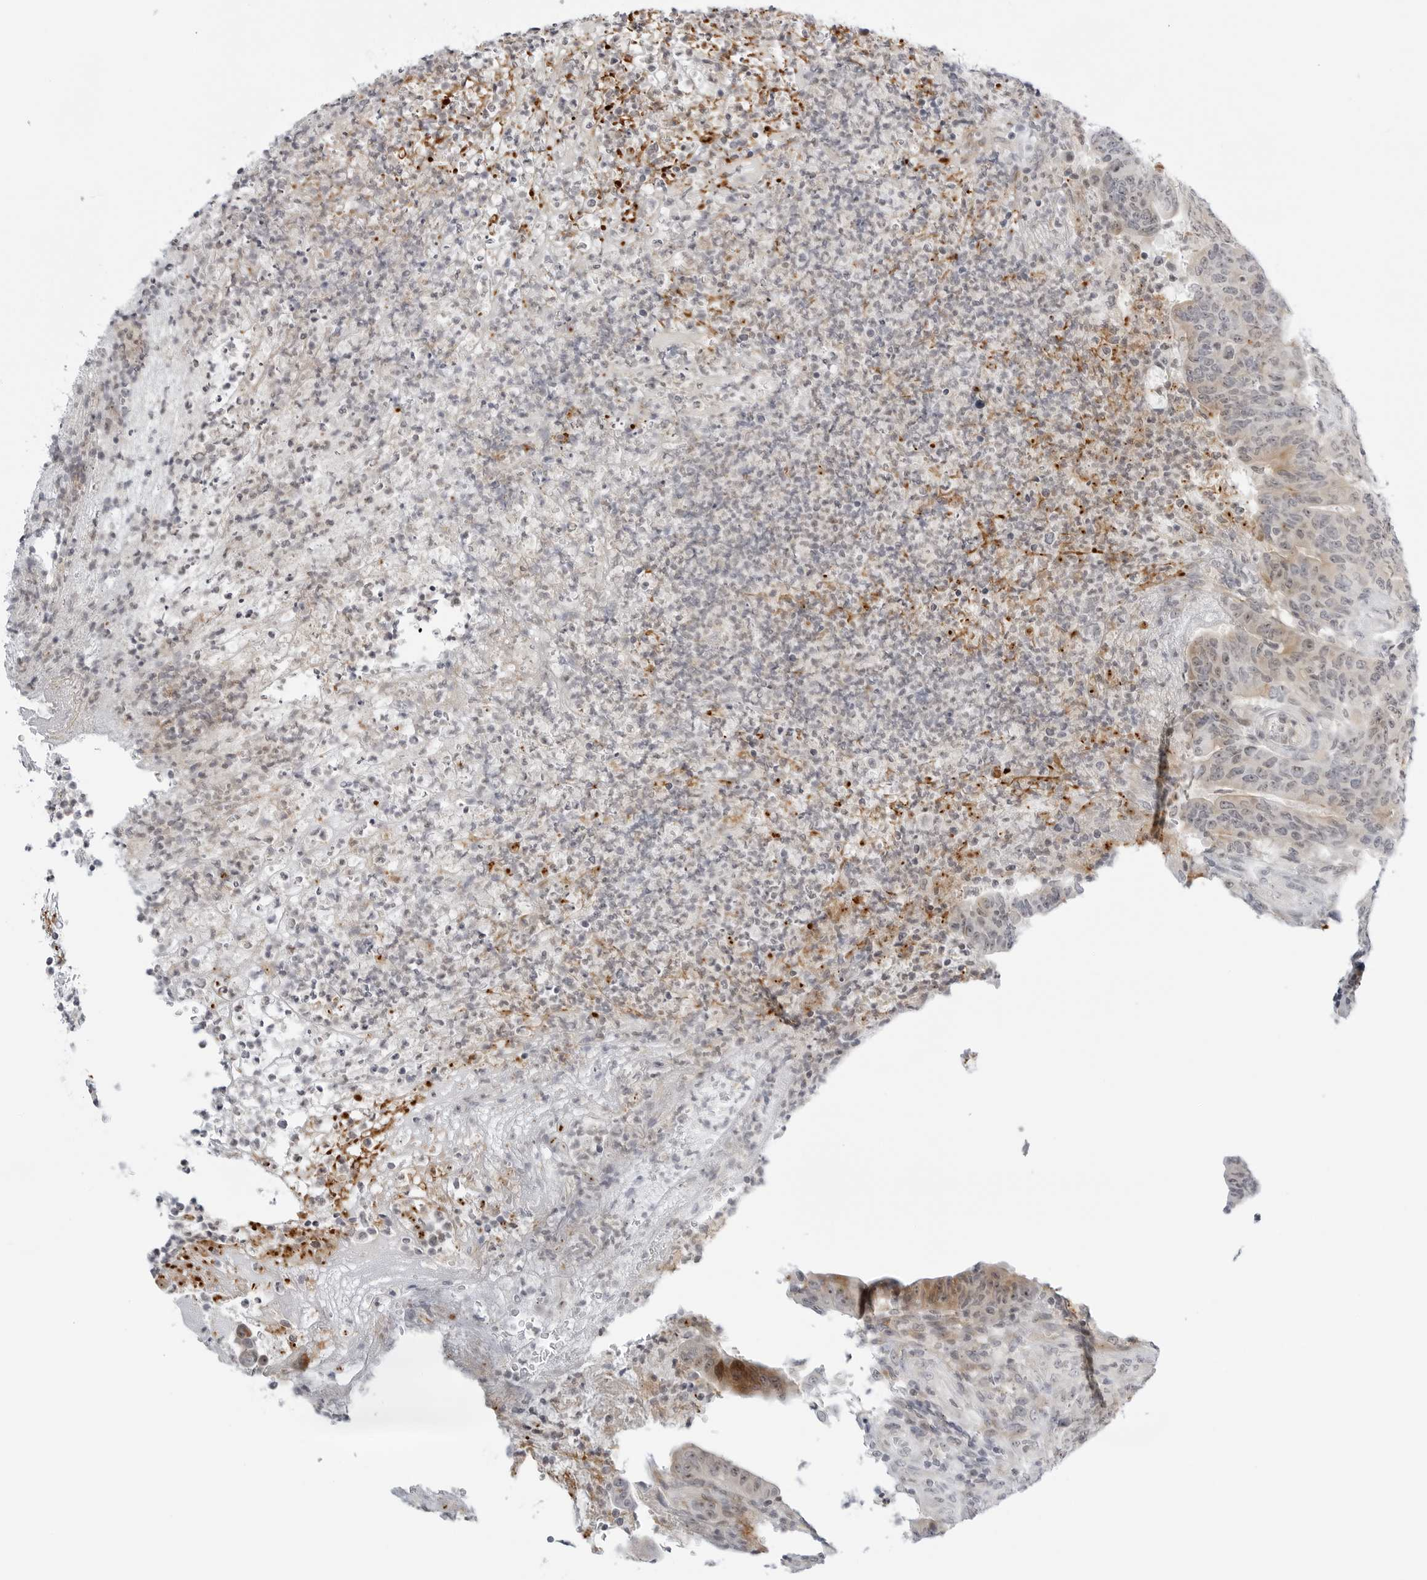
{"staining": {"intensity": "weak", "quantity": ">75%", "location": "cytoplasmic/membranous"}, "tissue": "colorectal cancer", "cell_type": "Tumor cells", "image_type": "cancer", "snomed": [{"axis": "morphology", "description": "Normal tissue, NOS"}, {"axis": "morphology", "description": "Adenocarcinoma, NOS"}, {"axis": "topography", "description": "Colon"}], "caption": "Colorectal cancer stained for a protein demonstrates weak cytoplasmic/membranous positivity in tumor cells.", "gene": "MAP2K5", "patient": {"sex": "female", "age": 75}}